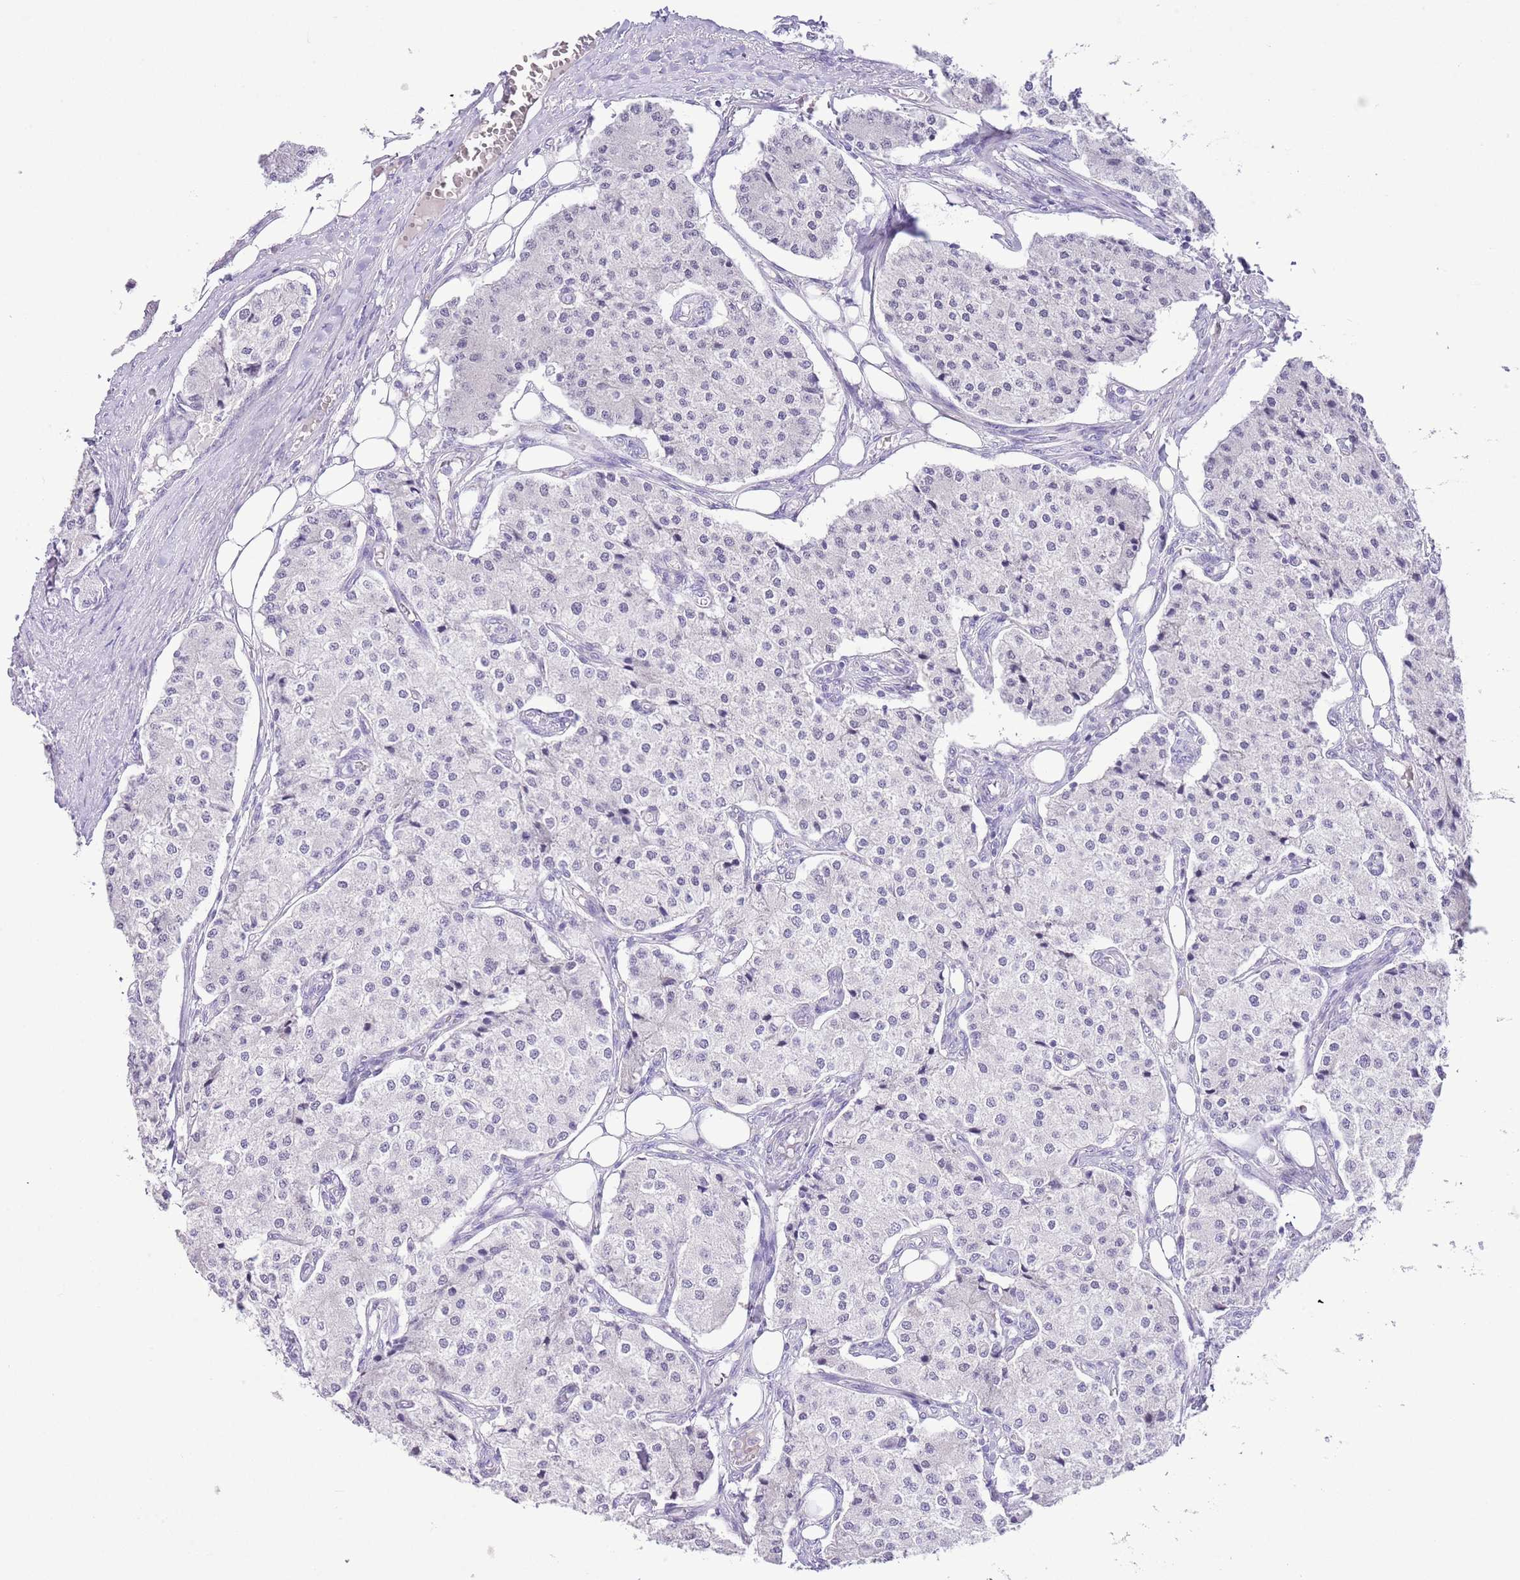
{"staining": {"intensity": "negative", "quantity": "none", "location": "none"}, "tissue": "carcinoid", "cell_type": "Tumor cells", "image_type": "cancer", "snomed": [{"axis": "morphology", "description": "Carcinoid, malignant, NOS"}, {"axis": "topography", "description": "Colon"}], "caption": "Carcinoid (malignant) stained for a protein using immunohistochemistry (IHC) shows no staining tumor cells.", "gene": "MIDN", "patient": {"sex": "female", "age": 52}}